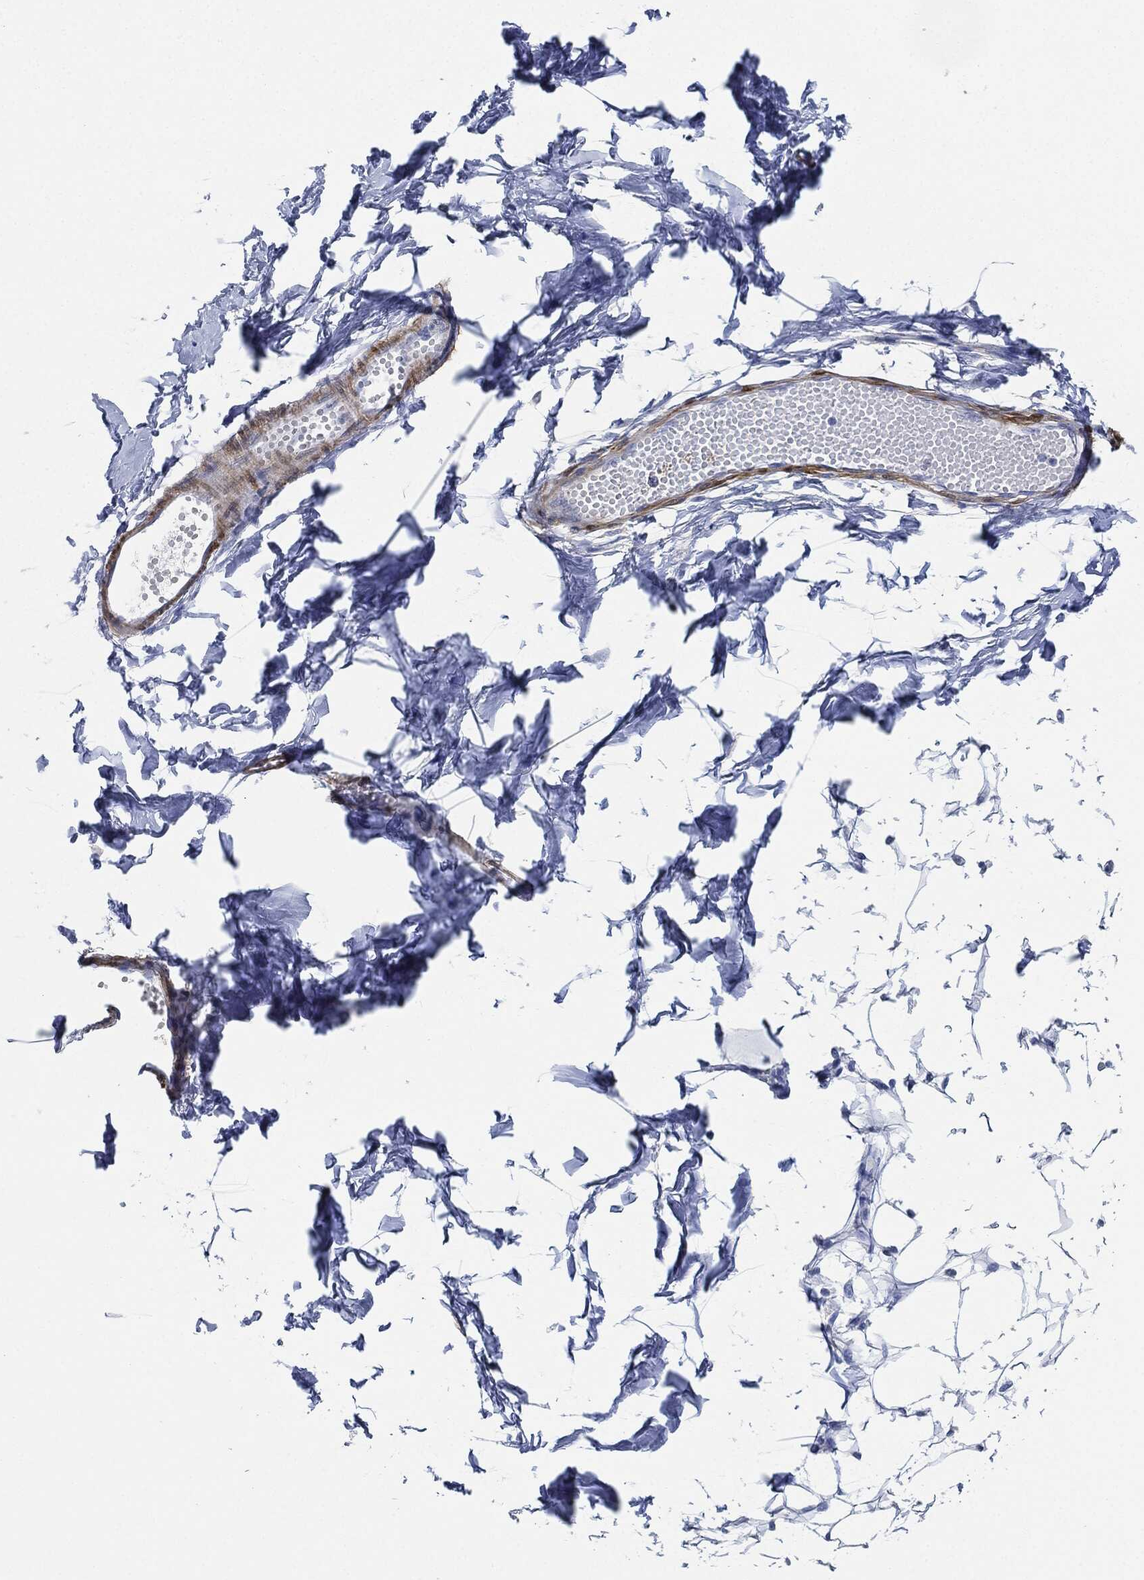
{"staining": {"intensity": "negative", "quantity": "none", "location": "none"}, "tissue": "breast", "cell_type": "Adipocytes", "image_type": "normal", "snomed": [{"axis": "morphology", "description": "Normal tissue, NOS"}, {"axis": "topography", "description": "Breast"}], "caption": "This is an IHC micrograph of benign breast. There is no staining in adipocytes.", "gene": "TAGLN", "patient": {"sex": "female", "age": 37}}